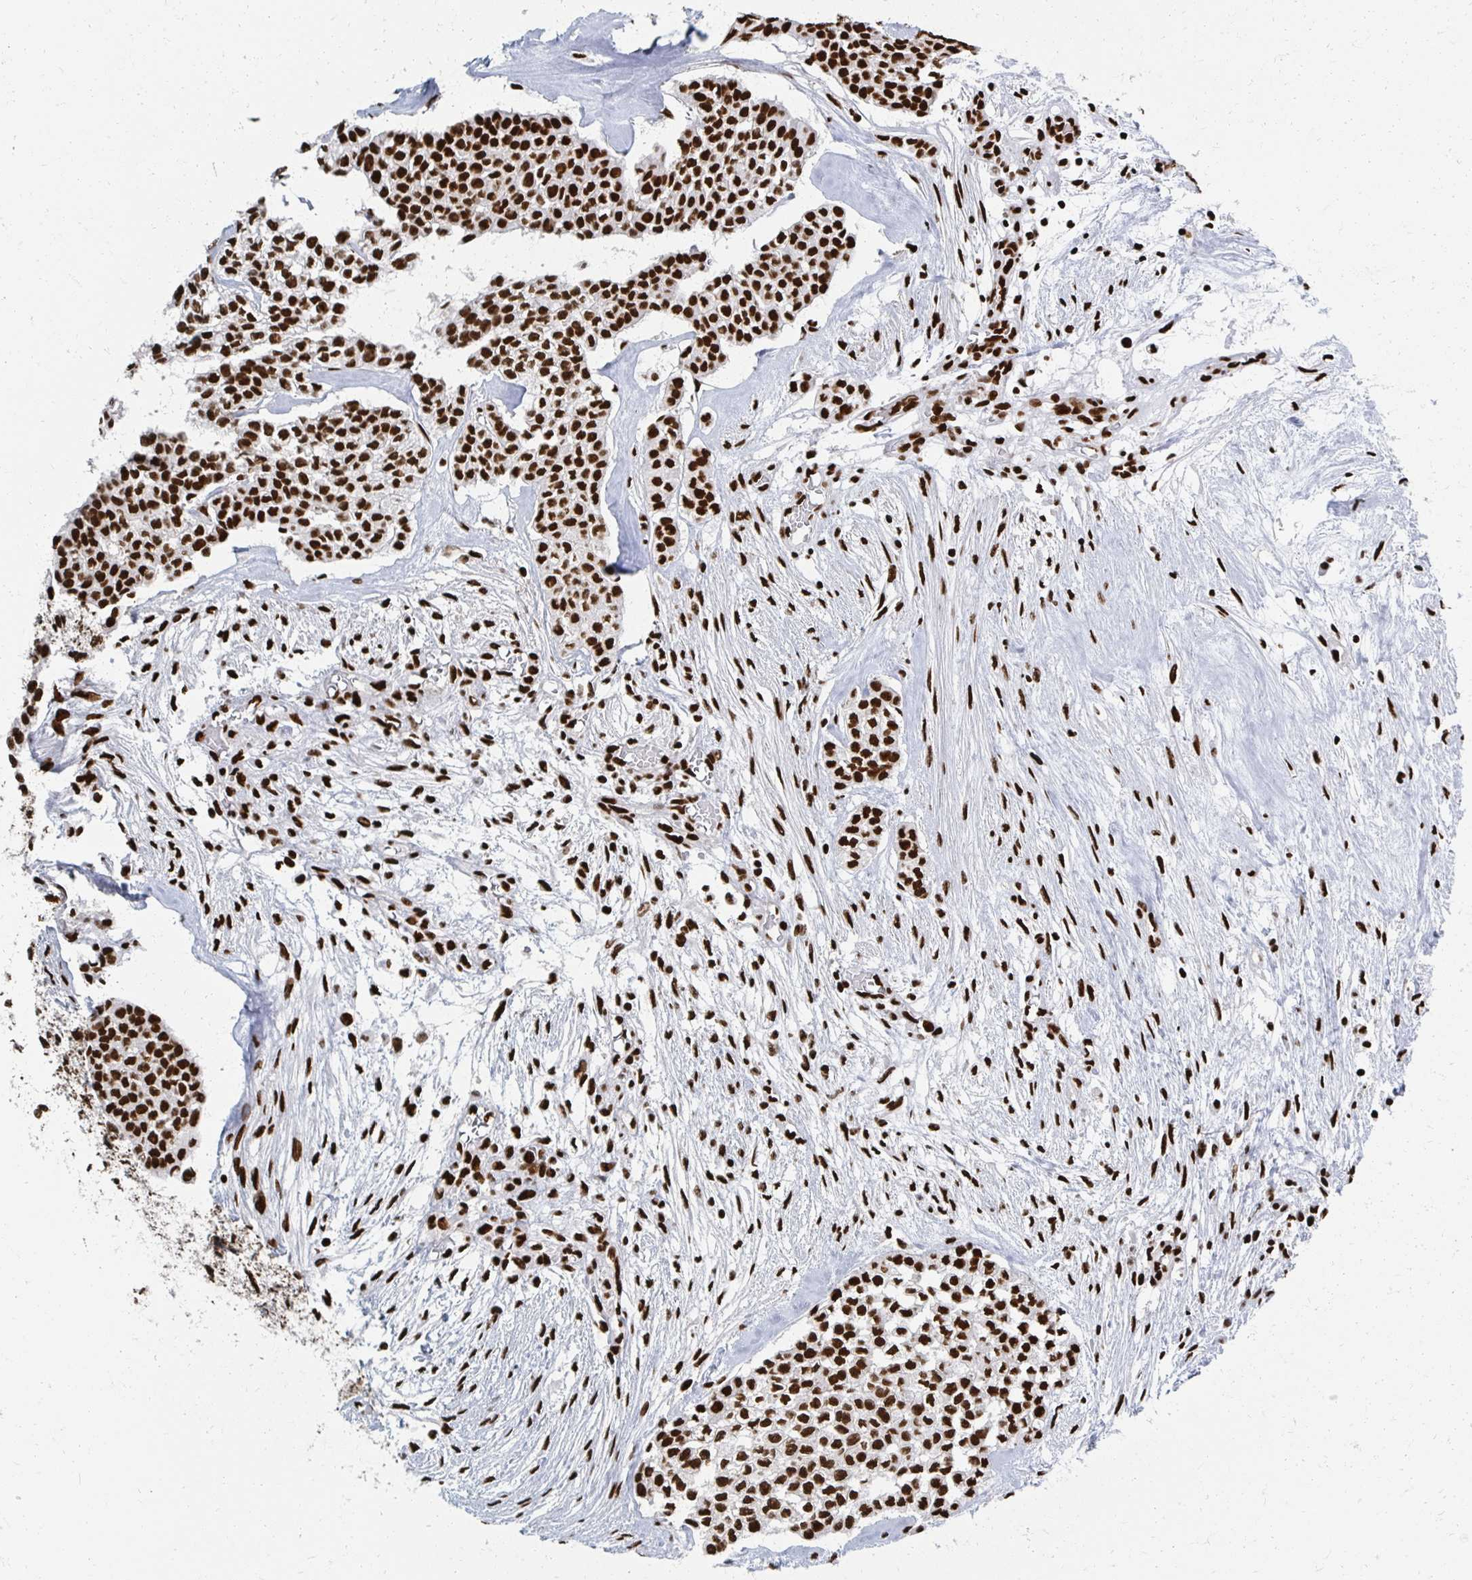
{"staining": {"intensity": "strong", "quantity": ">75%", "location": "nuclear"}, "tissue": "head and neck cancer", "cell_type": "Tumor cells", "image_type": "cancer", "snomed": [{"axis": "morphology", "description": "Adenocarcinoma, NOS"}, {"axis": "topography", "description": "Head-Neck"}], "caption": "An immunohistochemistry (IHC) histopathology image of tumor tissue is shown. Protein staining in brown labels strong nuclear positivity in head and neck cancer (adenocarcinoma) within tumor cells. Immunohistochemistry (ihc) stains the protein of interest in brown and the nuclei are stained blue.", "gene": "RBBP7", "patient": {"sex": "male", "age": 81}}